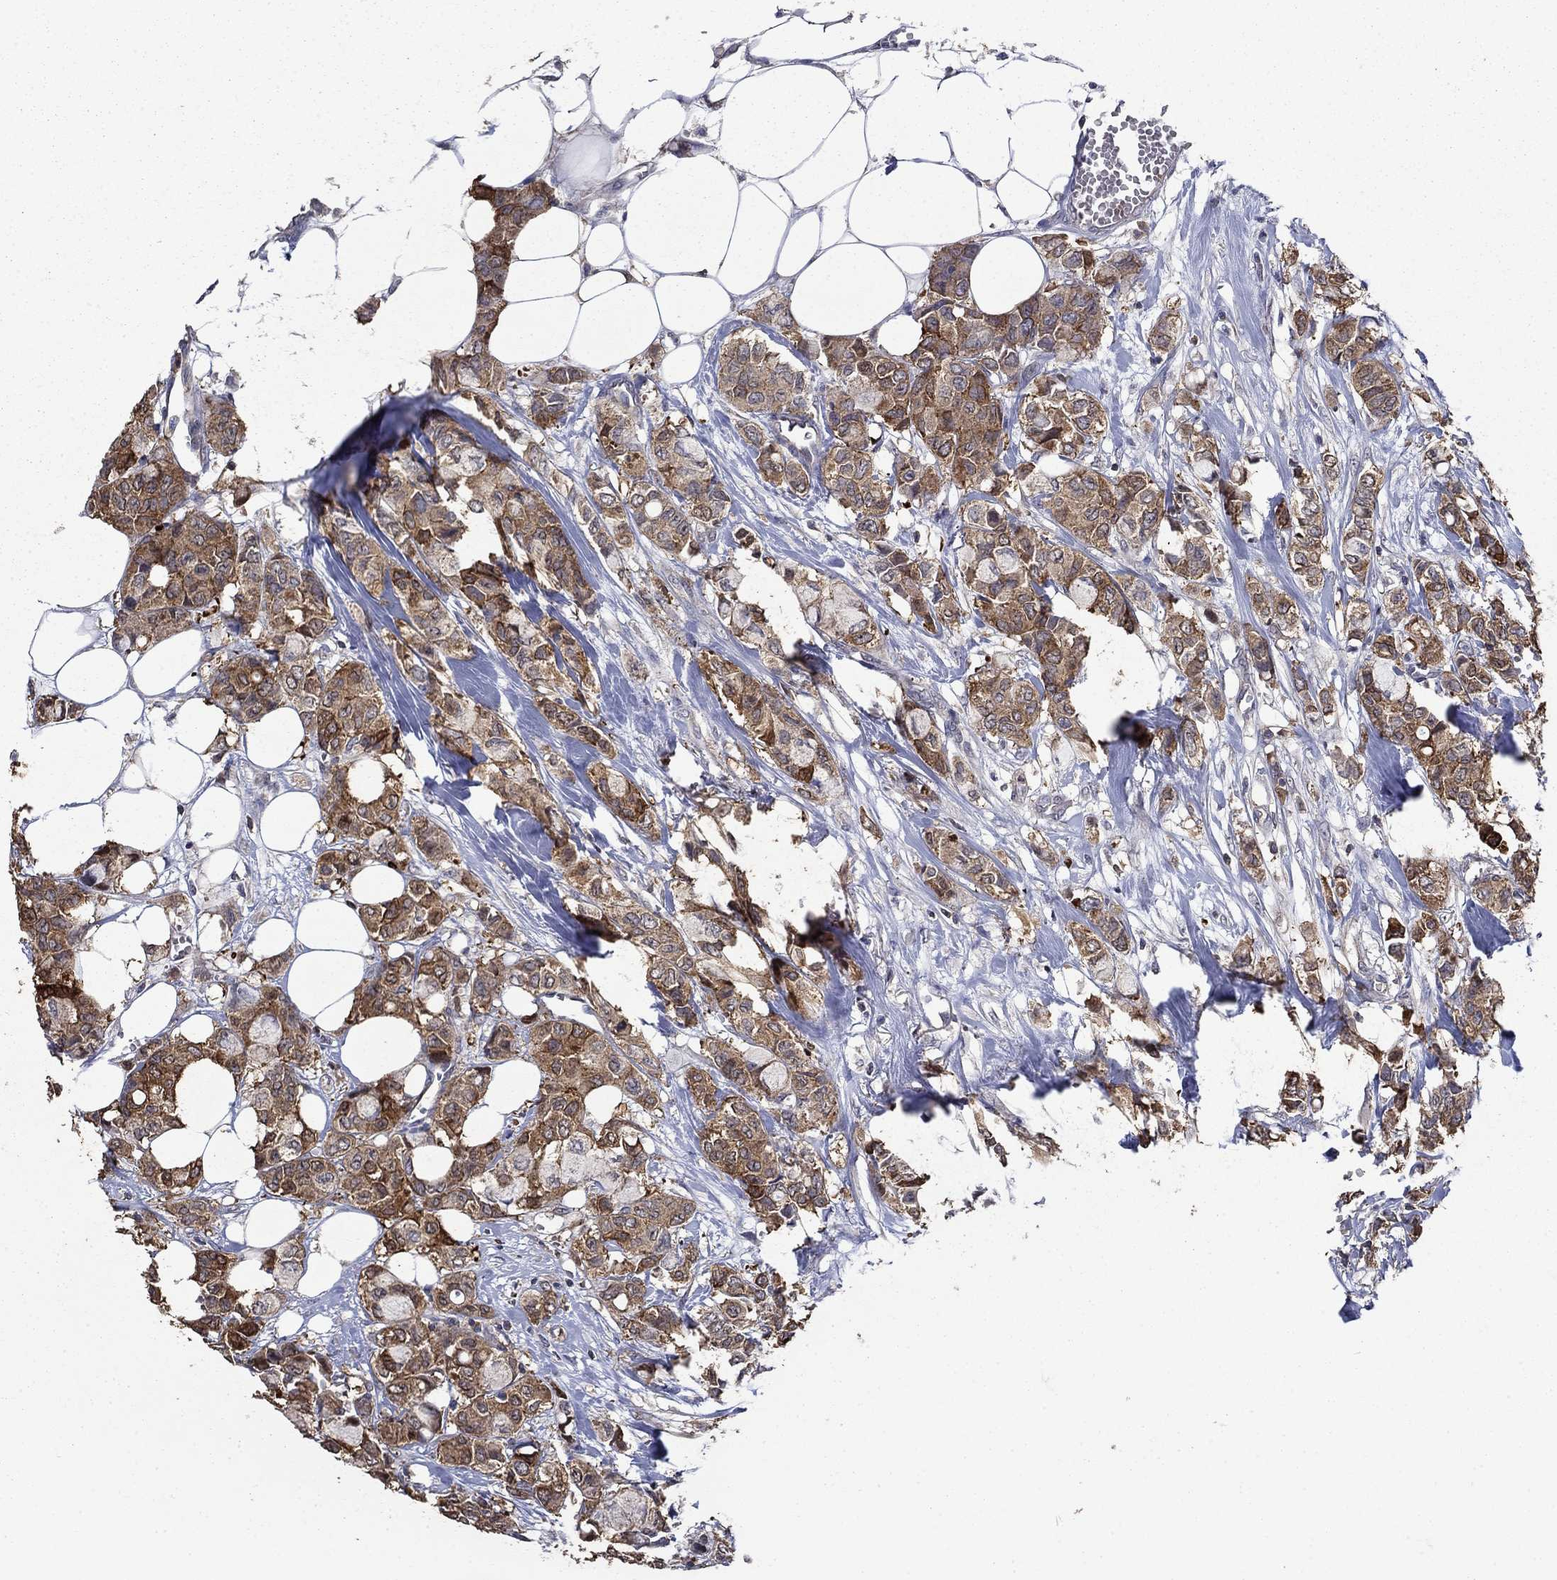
{"staining": {"intensity": "moderate", "quantity": ">75%", "location": "cytoplasmic/membranous"}, "tissue": "breast cancer", "cell_type": "Tumor cells", "image_type": "cancer", "snomed": [{"axis": "morphology", "description": "Duct carcinoma"}, {"axis": "topography", "description": "Breast"}], "caption": "About >75% of tumor cells in invasive ductal carcinoma (breast) demonstrate moderate cytoplasmic/membranous protein staining as visualized by brown immunohistochemical staining.", "gene": "DVL1", "patient": {"sex": "female", "age": 85}}